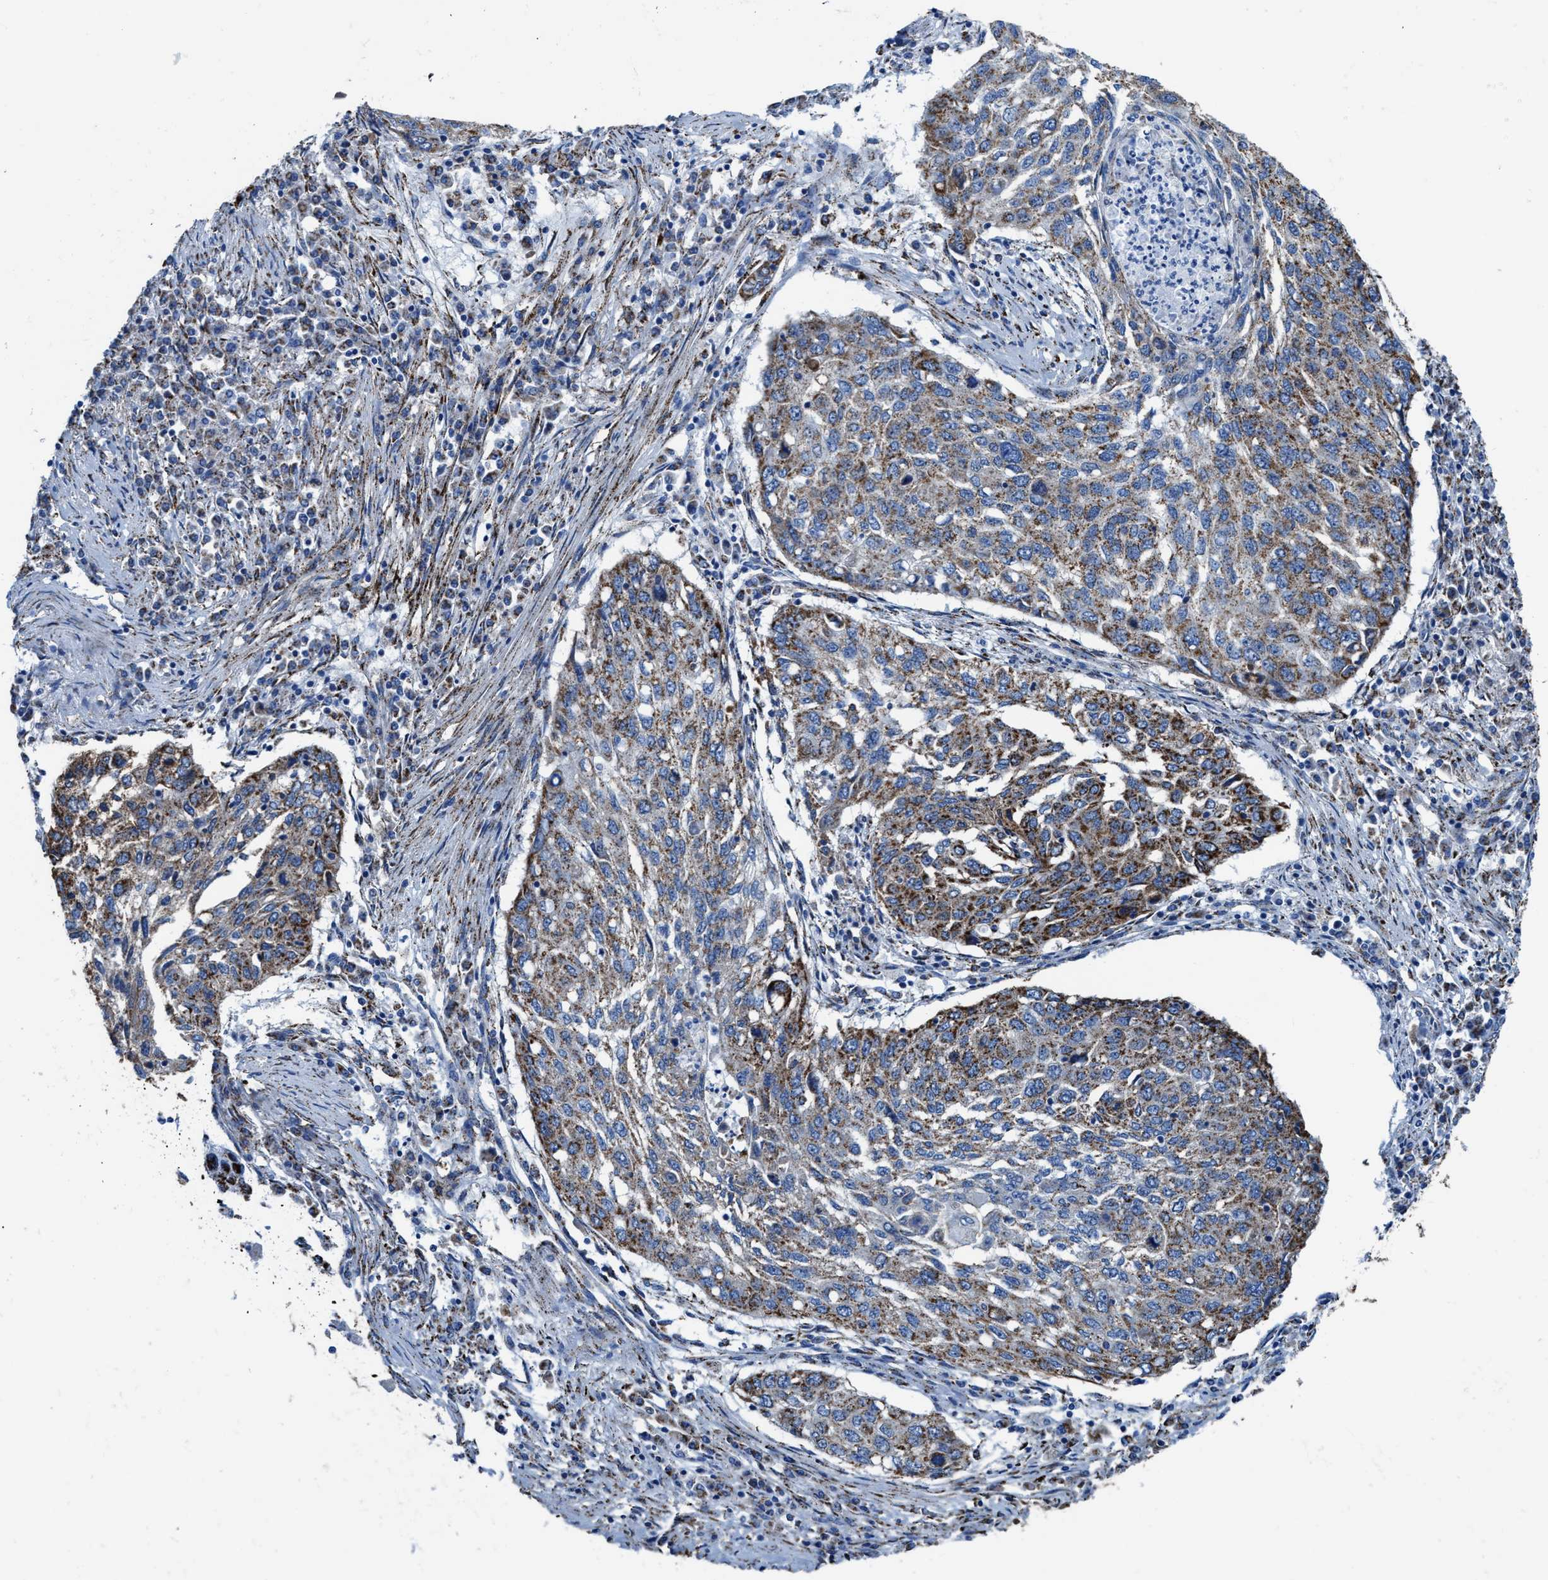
{"staining": {"intensity": "moderate", "quantity": "25%-75%", "location": "cytoplasmic/membranous"}, "tissue": "lung cancer", "cell_type": "Tumor cells", "image_type": "cancer", "snomed": [{"axis": "morphology", "description": "Squamous cell carcinoma, NOS"}, {"axis": "topography", "description": "Lung"}], "caption": "The histopathology image shows immunohistochemical staining of lung cancer. There is moderate cytoplasmic/membranous expression is appreciated in about 25%-75% of tumor cells.", "gene": "ALDH1B1", "patient": {"sex": "female", "age": 63}}